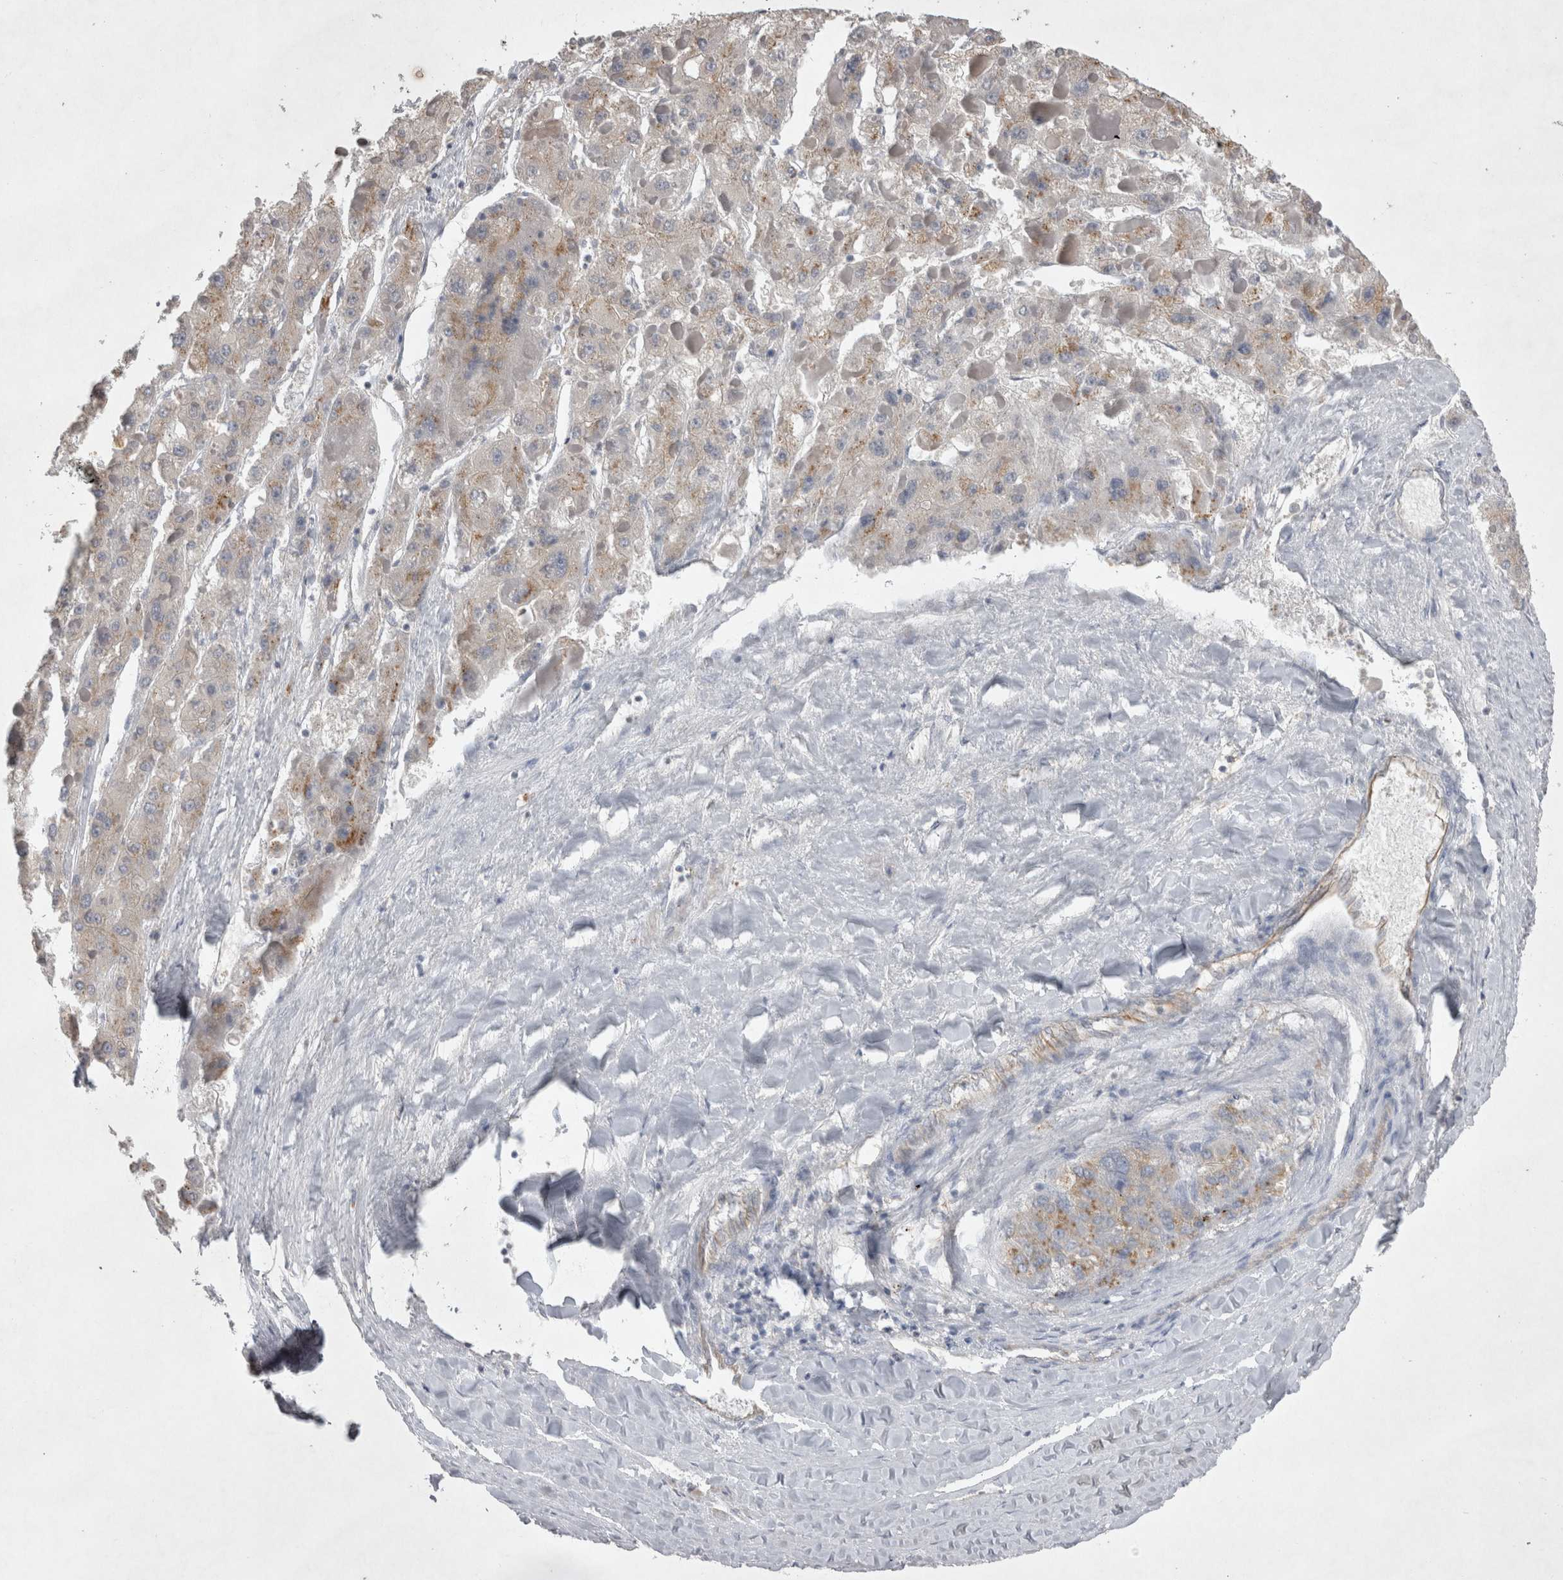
{"staining": {"intensity": "weak", "quantity": "<25%", "location": "cytoplasmic/membranous"}, "tissue": "liver cancer", "cell_type": "Tumor cells", "image_type": "cancer", "snomed": [{"axis": "morphology", "description": "Carcinoma, Hepatocellular, NOS"}, {"axis": "topography", "description": "Liver"}], "caption": "This is an IHC photomicrograph of human hepatocellular carcinoma (liver). There is no staining in tumor cells.", "gene": "STRADB", "patient": {"sex": "female", "age": 73}}